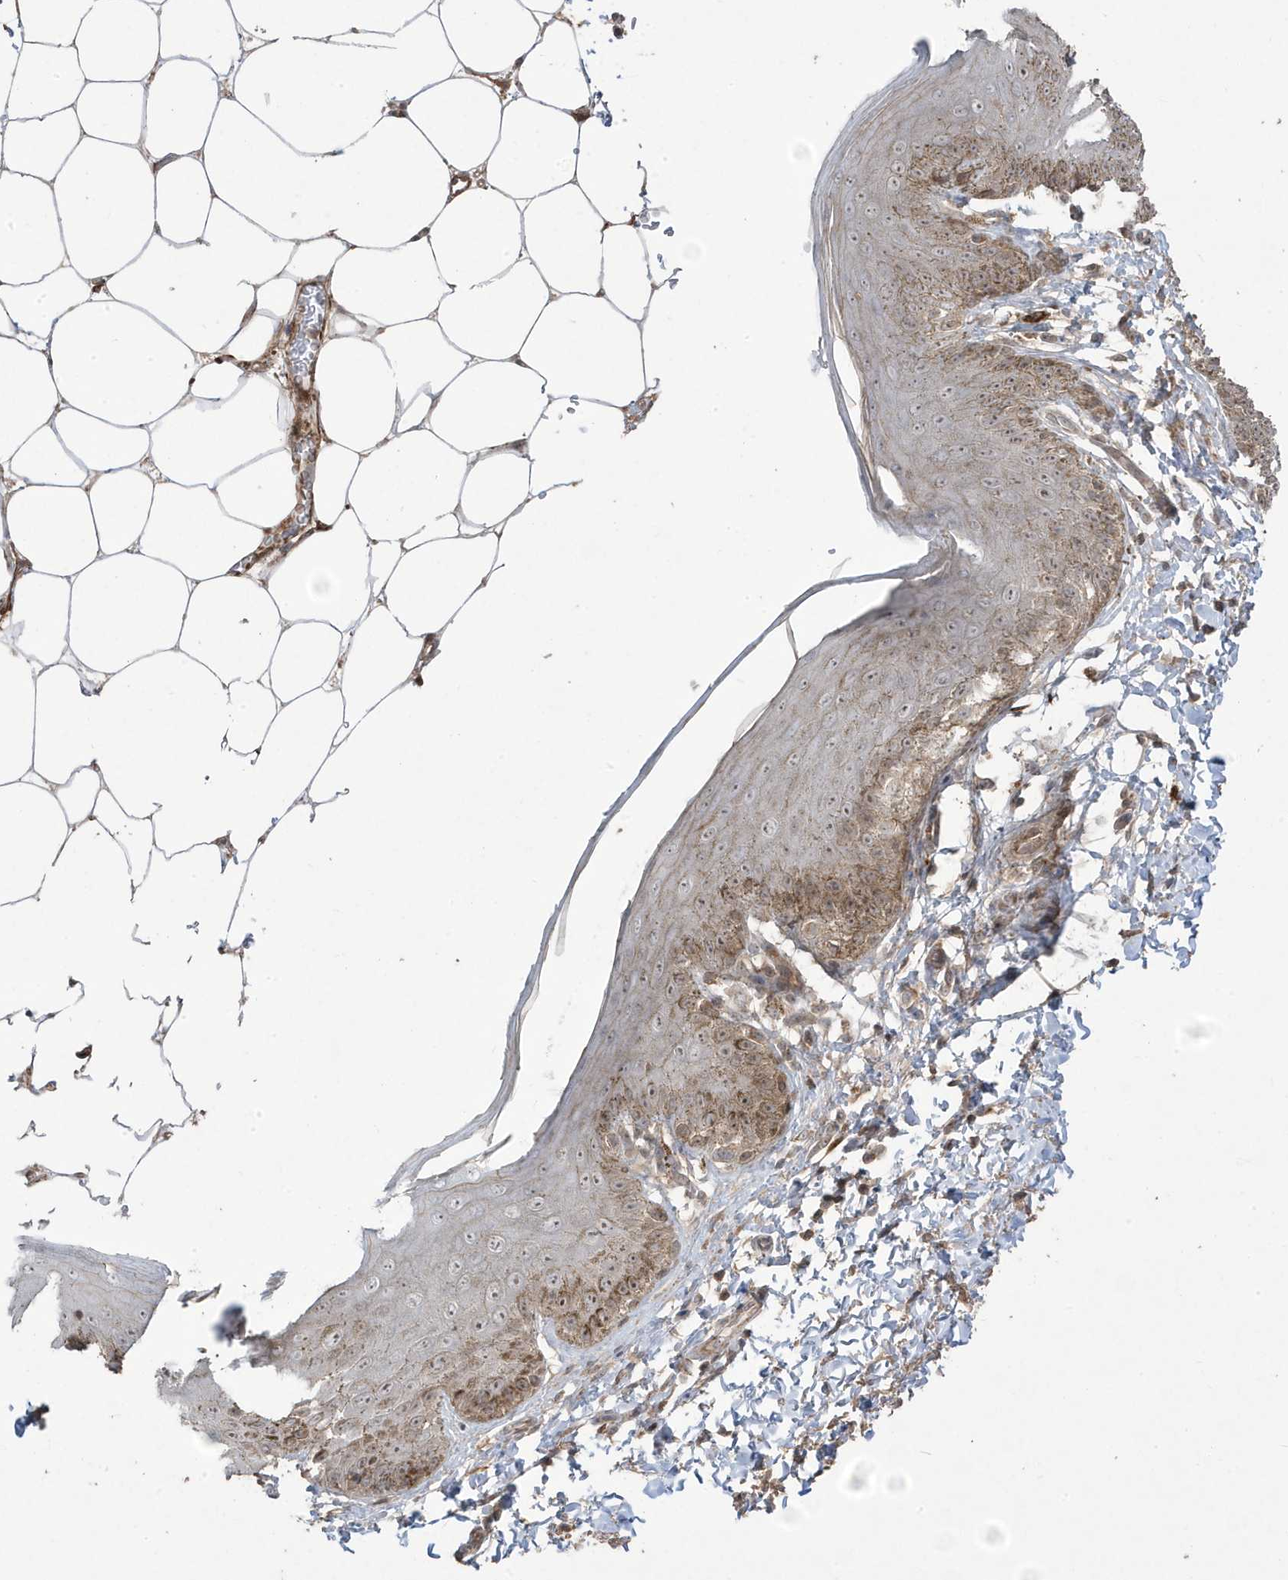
{"staining": {"intensity": "moderate", "quantity": "25%-75%", "location": "cytoplasmic/membranous,nuclear"}, "tissue": "skin", "cell_type": "Epidermal cells", "image_type": "normal", "snomed": [{"axis": "morphology", "description": "Normal tissue, NOS"}, {"axis": "topography", "description": "Anal"}], "caption": "Epidermal cells reveal medium levels of moderate cytoplasmic/membranous,nuclear staining in approximately 25%-75% of cells in benign human skin.", "gene": "CETN3", "patient": {"sex": "male", "age": 44}}